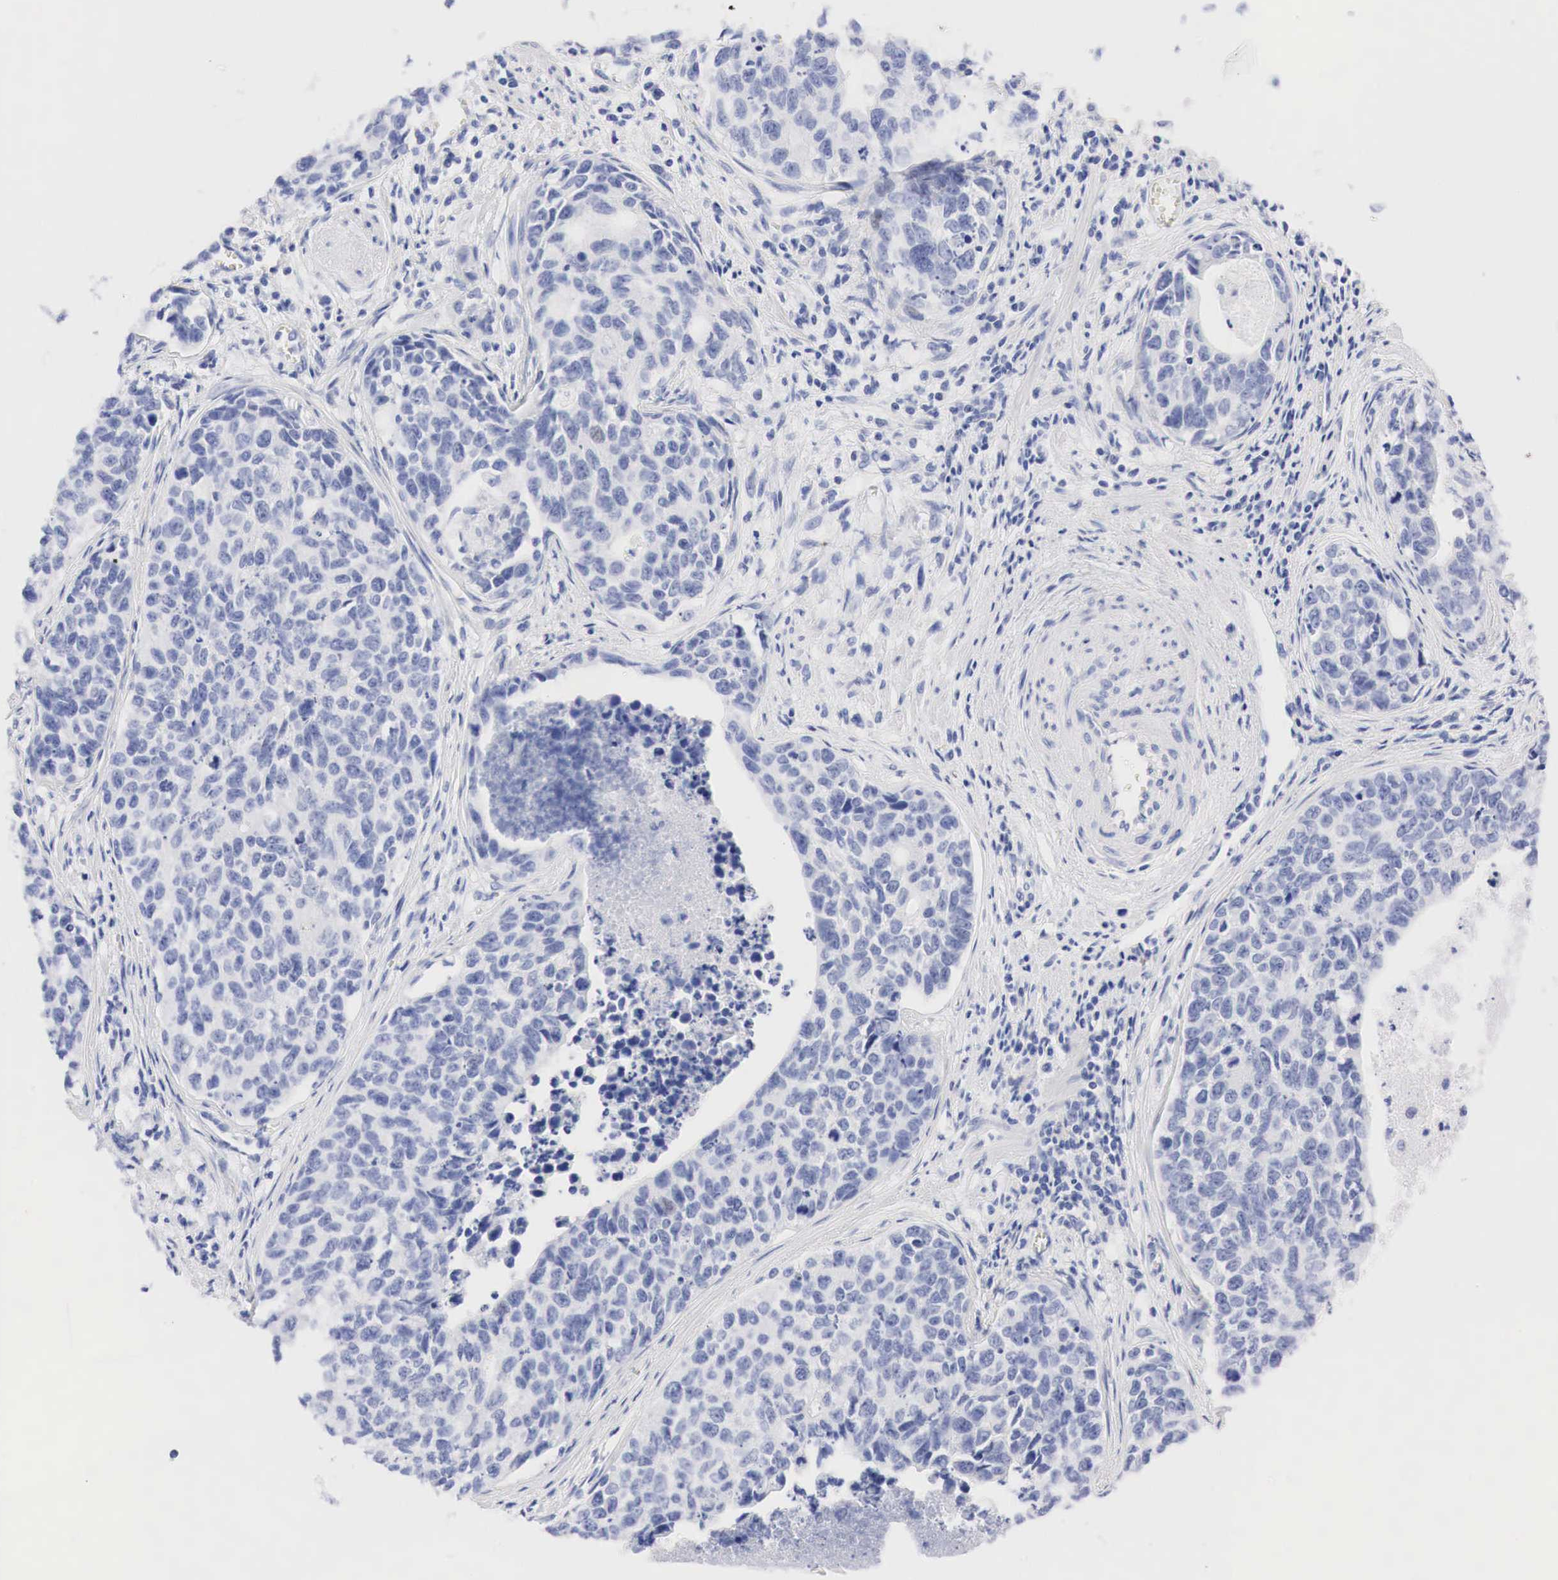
{"staining": {"intensity": "negative", "quantity": "none", "location": "none"}, "tissue": "urothelial cancer", "cell_type": "Tumor cells", "image_type": "cancer", "snomed": [{"axis": "morphology", "description": "Urothelial carcinoma, High grade"}, {"axis": "topography", "description": "Urinary bladder"}], "caption": "A photomicrograph of human urothelial cancer is negative for staining in tumor cells.", "gene": "NKX2-1", "patient": {"sex": "male", "age": 81}}